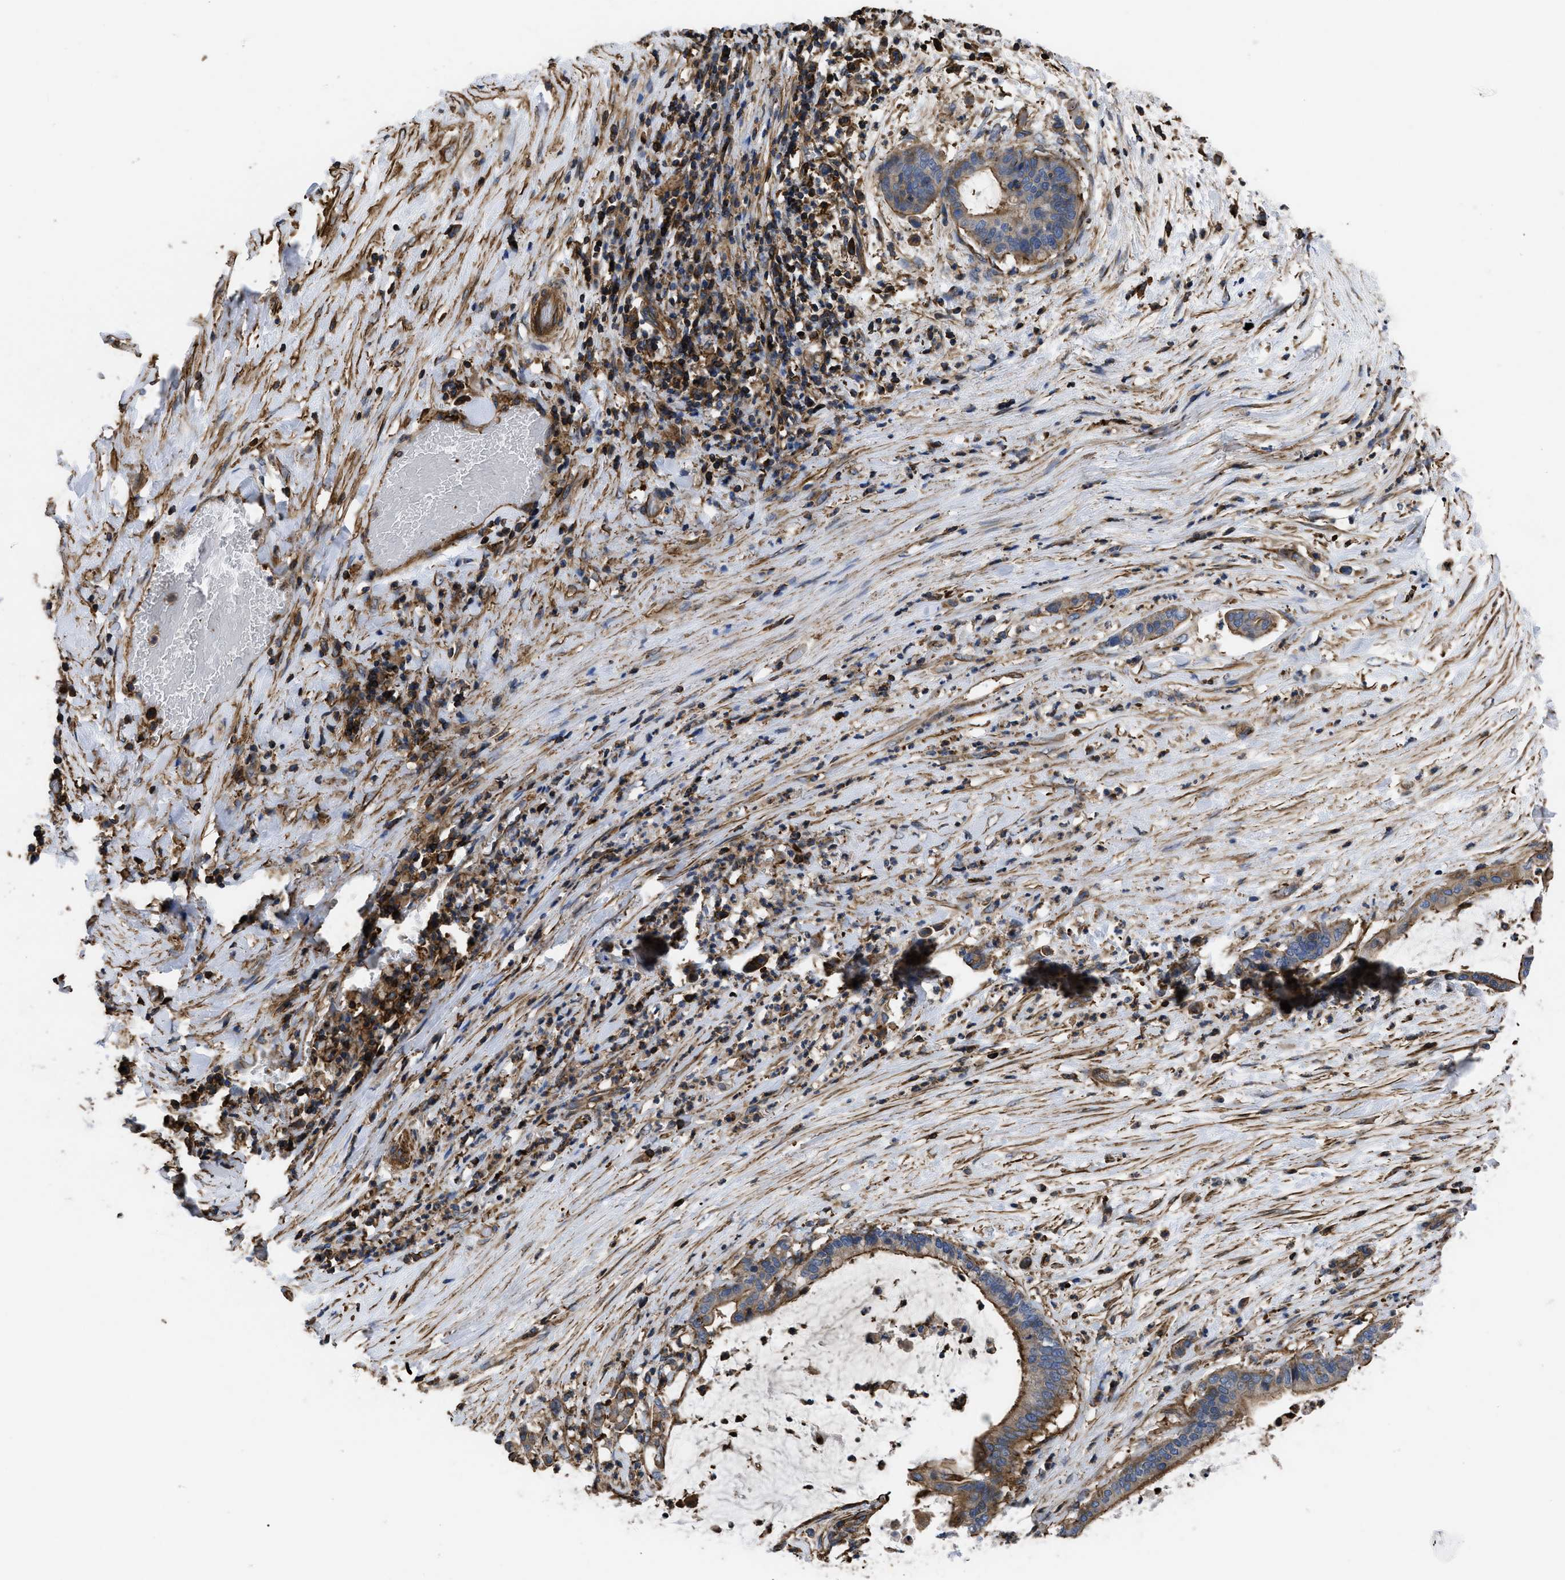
{"staining": {"intensity": "moderate", "quantity": ">75%", "location": "cytoplasmic/membranous"}, "tissue": "pancreatic cancer", "cell_type": "Tumor cells", "image_type": "cancer", "snomed": [{"axis": "morphology", "description": "Adenocarcinoma, NOS"}, {"axis": "topography", "description": "Pancreas"}], "caption": "The histopathology image demonstrates a brown stain indicating the presence of a protein in the cytoplasmic/membranous of tumor cells in pancreatic cancer (adenocarcinoma).", "gene": "SCUBE2", "patient": {"sex": "male", "age": 41}}